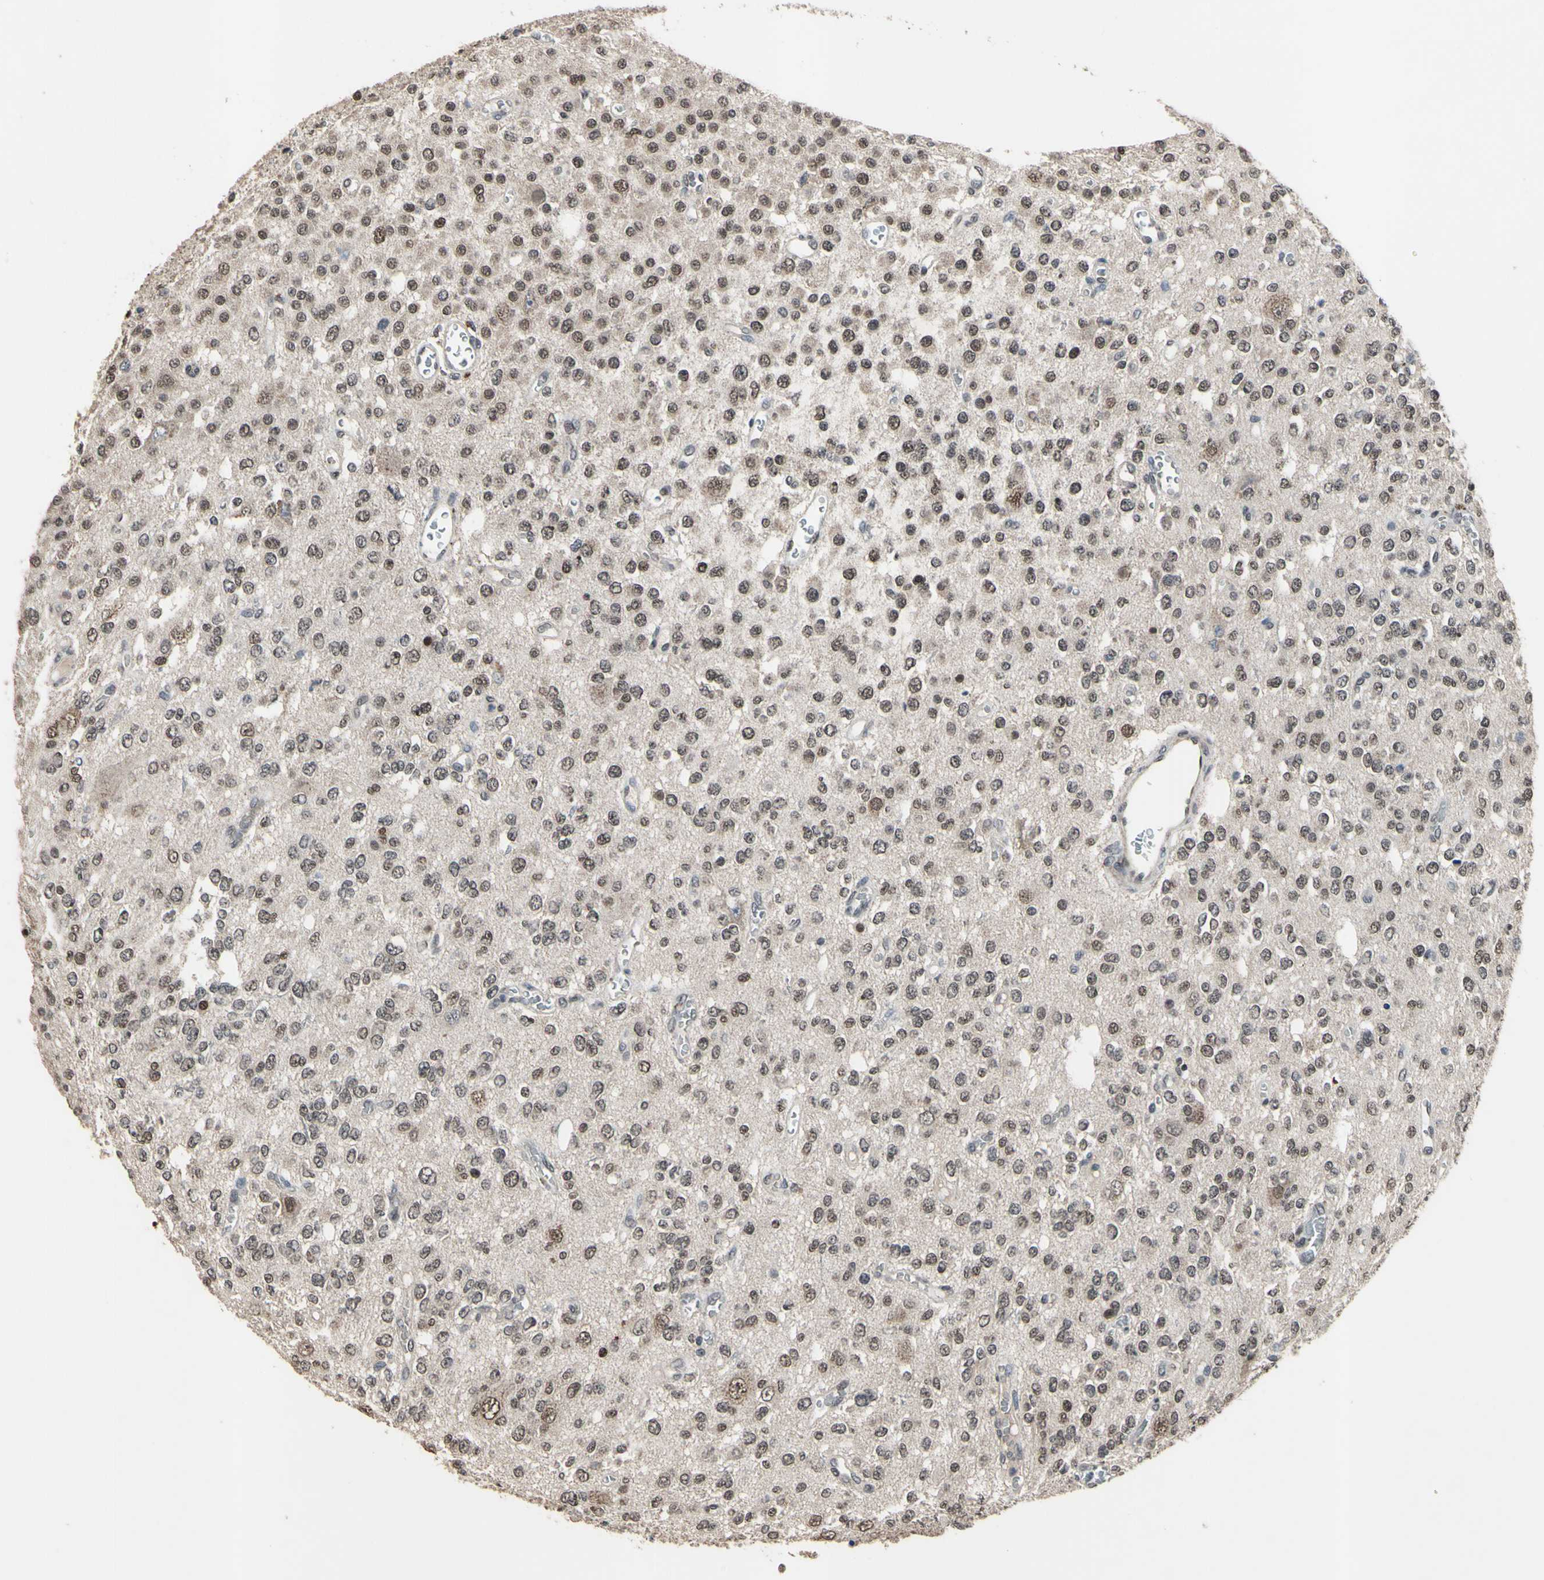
{"staining": {"intensity": "moderate", "quantity": ">75%", "location": "nuclear"}, "tissue": "glioma", "cell_type": "Tumor cells", "image_type": "cancer", "snomed": [{"axis": "morphology", "description": "Glioma, malignant, Low grade"}, {"axis": "topography", "description": "Brain"}], "caption": "Immunohistochemical staining of human low-grade glioma (malignant) exhibits medium levels of moderate nuclear protein expression in approximately >75% of tumor cells.", "gene": "ZNF174", "patient": {"sex": "male", "age": 38}}